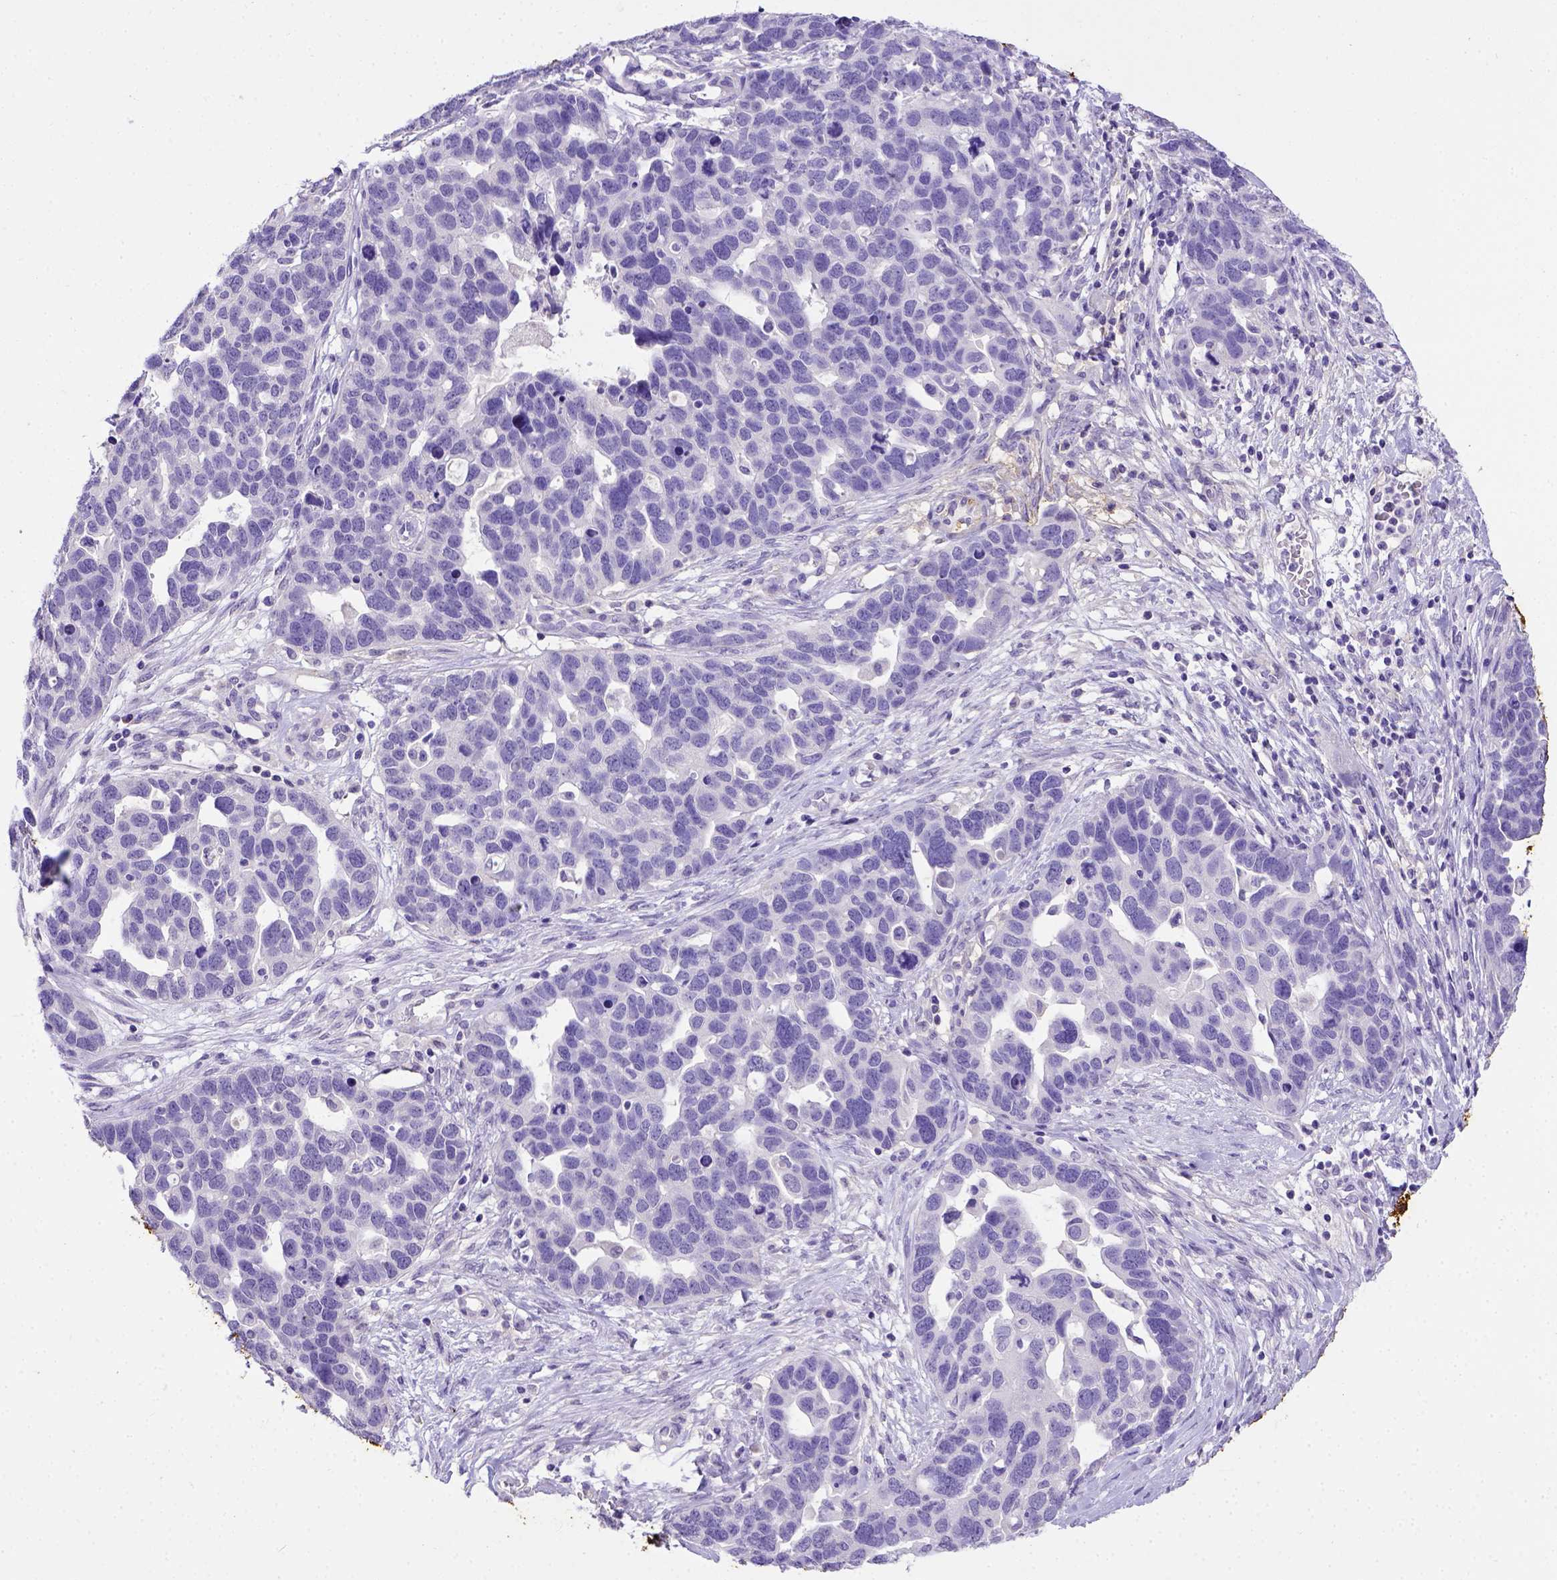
{"staining": {"intensity": "negative", "quantity": "none", "location": "none"}, "tissue": "ovarian cancer", "cell_type": "Tumor cells", "image_type": "cancer", "snomed": [{"axis": "morphology", "description": "Cystadenocarcinoma, serous, NOS"}, {"axis": "topography", "description": "Ovary"}], "caption": "Photomicrograph shows no protein expression in tumor cells of ovarian serous cystadenocarcinoma tissue.", "gene": "B3GAT1", "patient": {"sex": "female", "age": 54}}